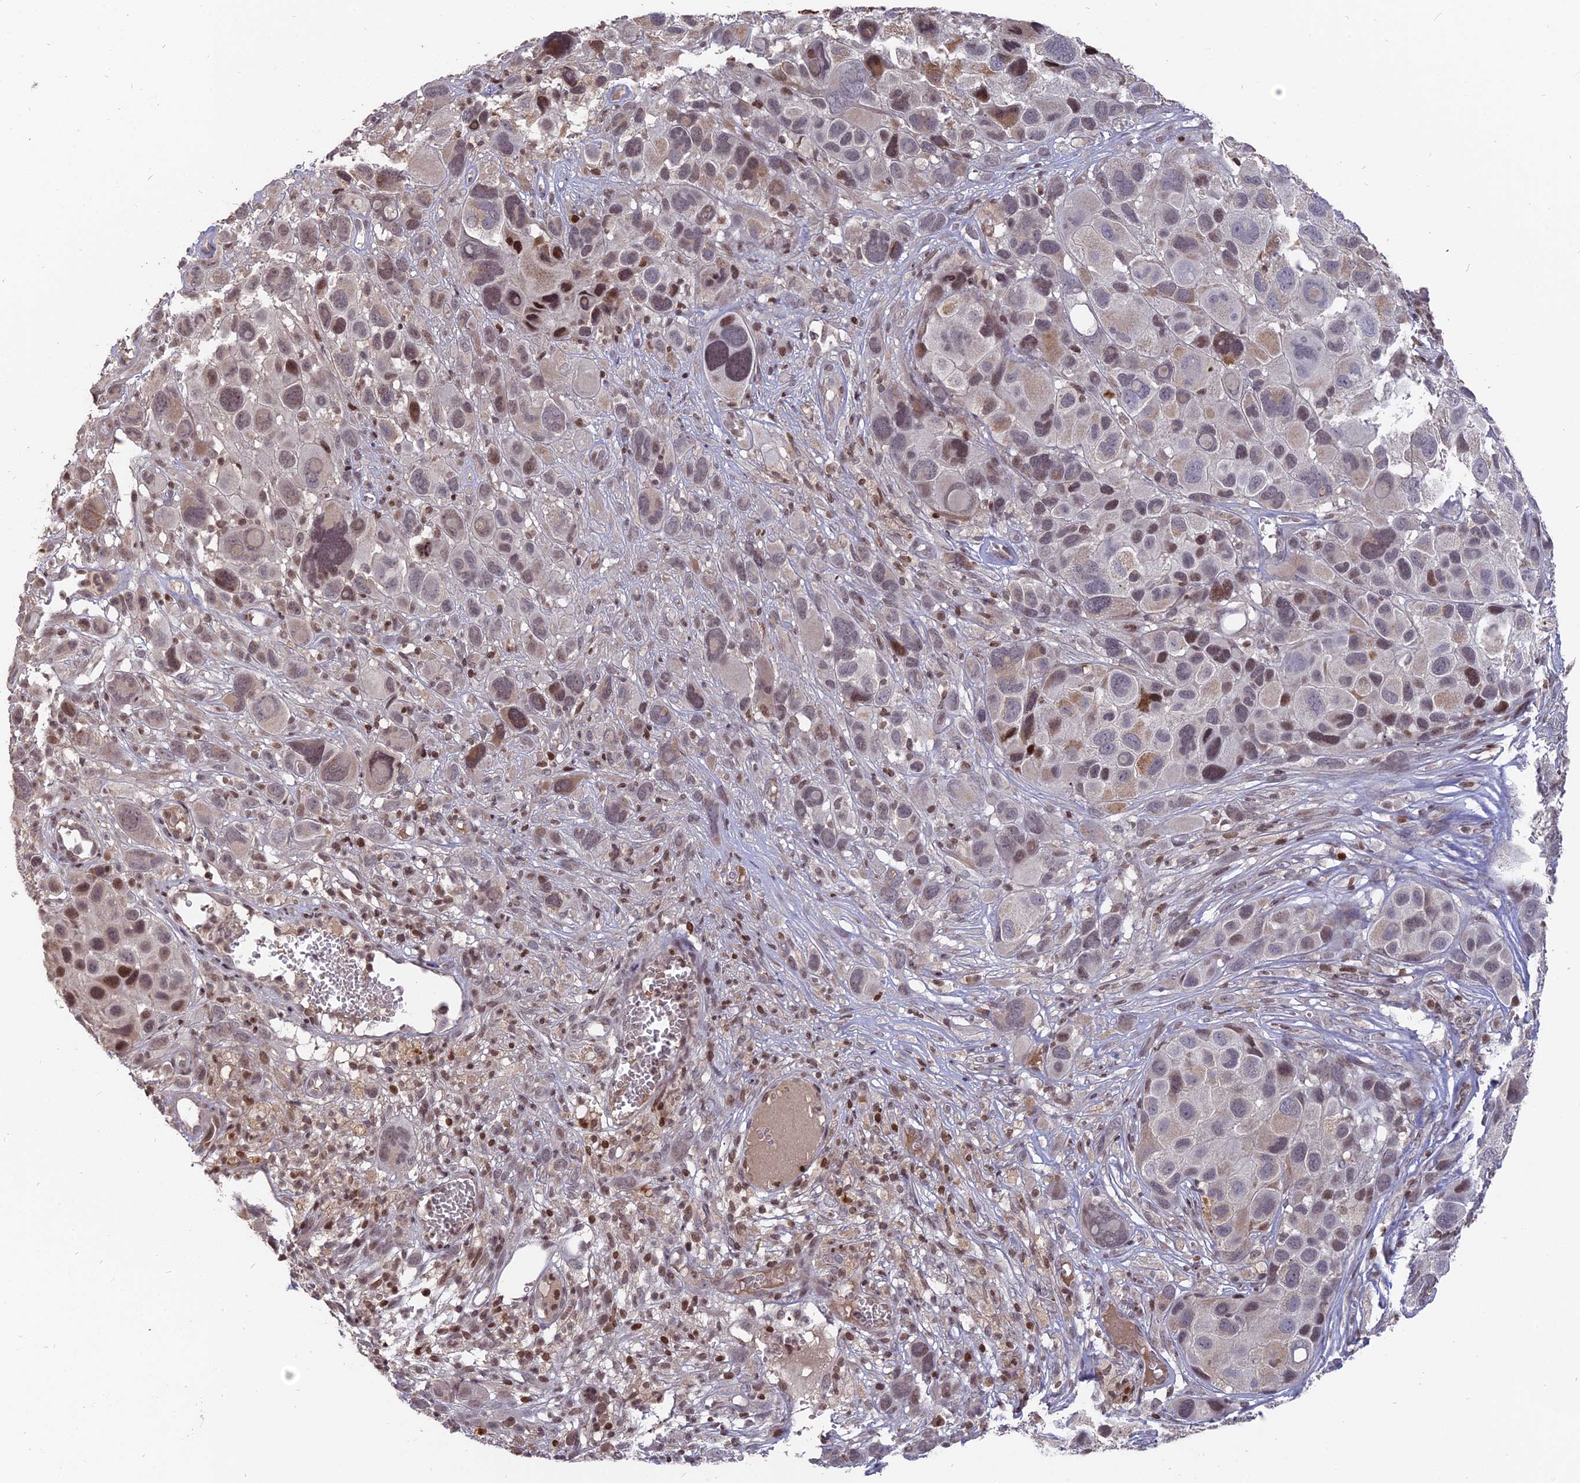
{"staining": {"intensity": "moderate", "quantity": "<25%", "location": "nuclear"}, "tissue": "melanoma", "cell_type": "Tumor cells", "image_type": "cancer", "snomed": [{"axis": "morphology", "description": "Malignant melanoma, NOS"}, {"axis": "topography", "description": "Skin of trunk"}], "caption": "Immunohistochemical staining of human malignant melanoma demonstrates low levels of moderate nuclear positivity in about <25% of tumor cells.", "gene": "NR1H3", "patient": {"sex": "male", "age": 71}}